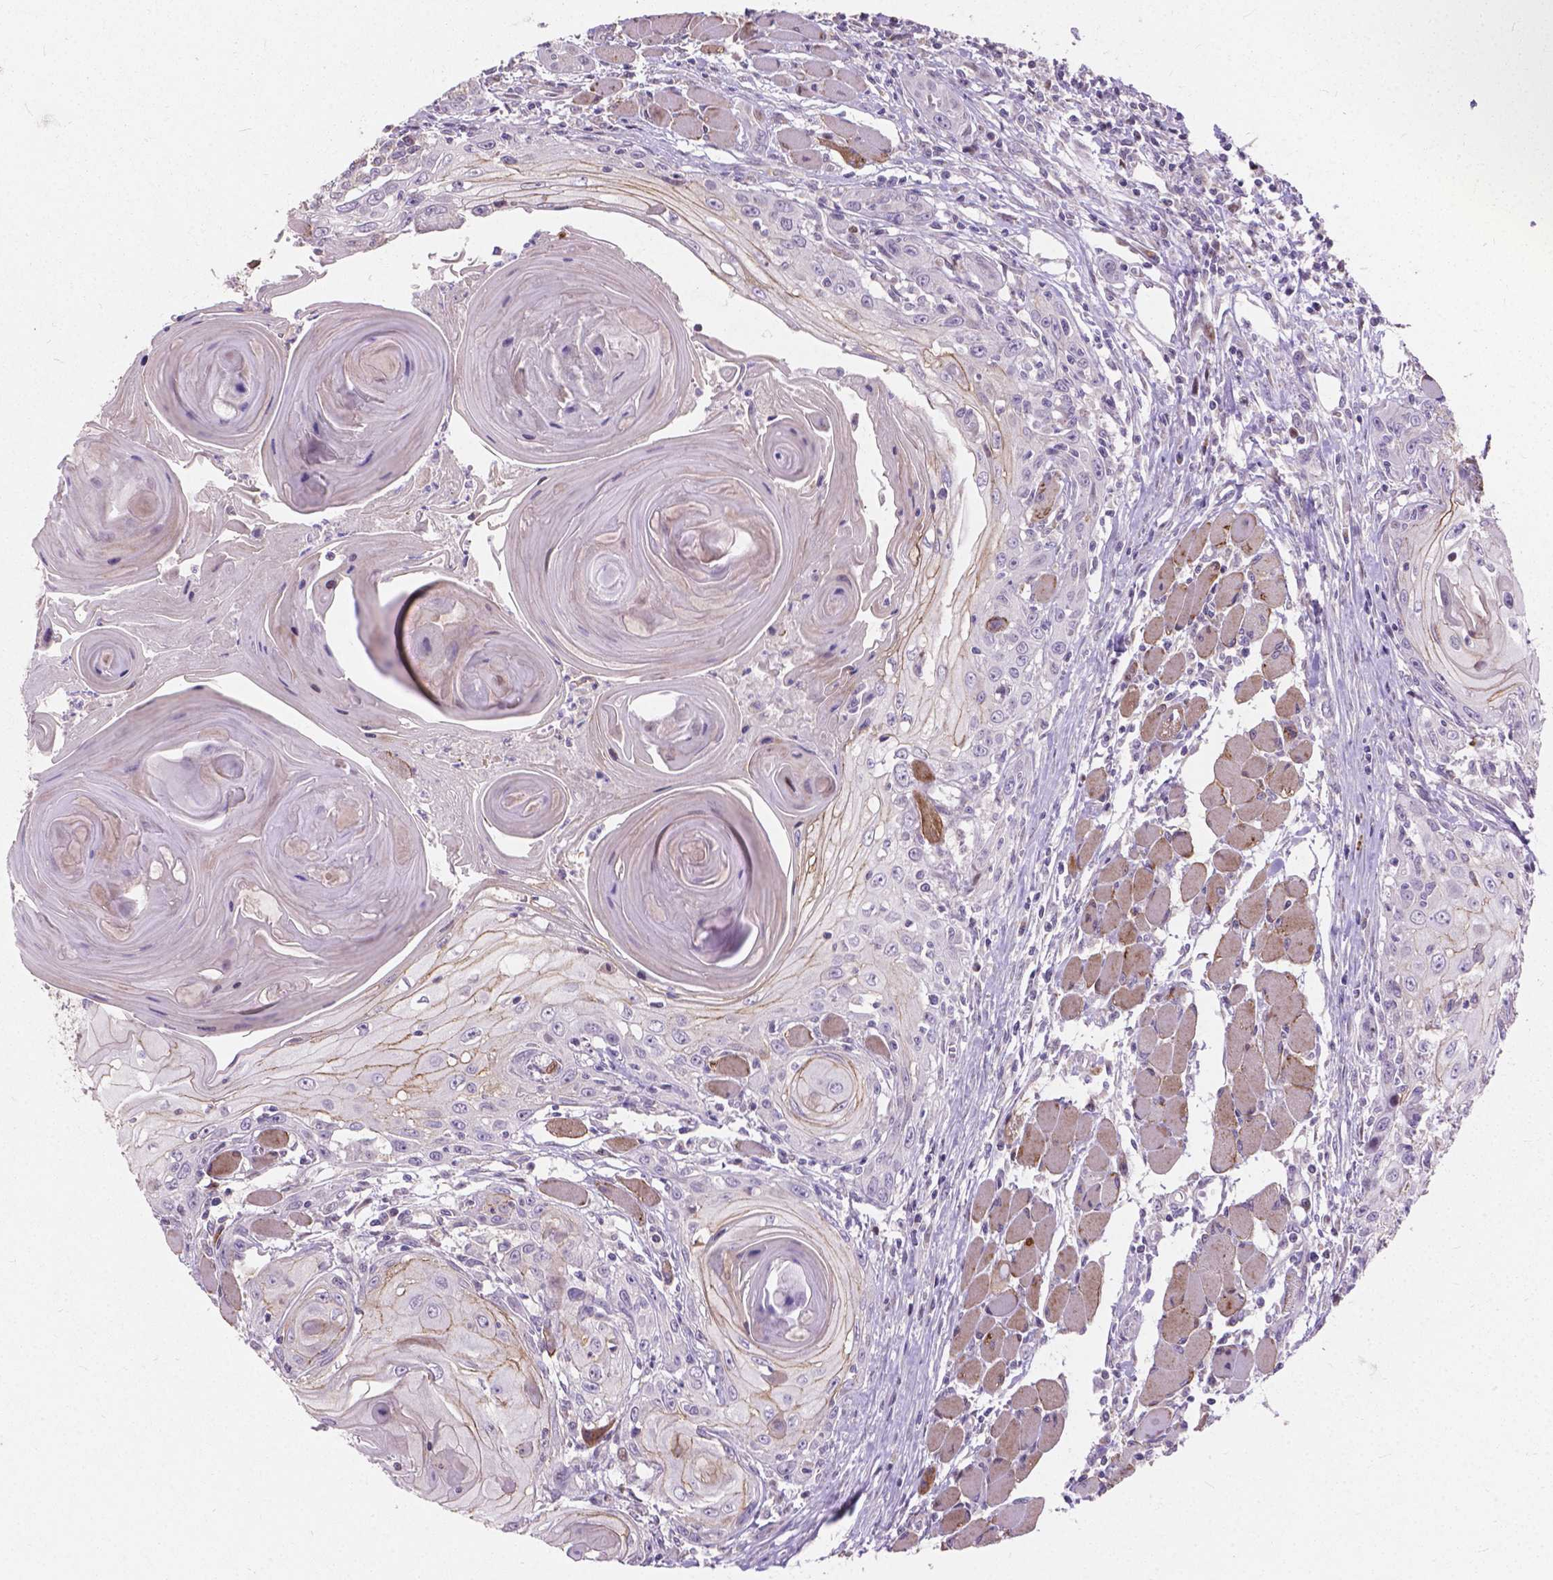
{"staining": {"intensity": "weak", "quantity": "25%-75%", "location": "cytoplasmic/membranous"}, "tissue": "head and neck cancer", "cell_type": "Tumor cells", "image_type": "cancer", "snomed": [{"axis": "morphology", "description": "Squamous cell carcinoma, NOS"}, {"axis": "topography", "description": "Head-Neck"}], "caption": "A histopathology image of human squamous cell carcinoma (head and neck) stained for a protein exhibits weak cytoplasmic/membranous brown staining in tumor cells.", "gene": "MYH14", "patient": {"sex": "female", "age": 80}}